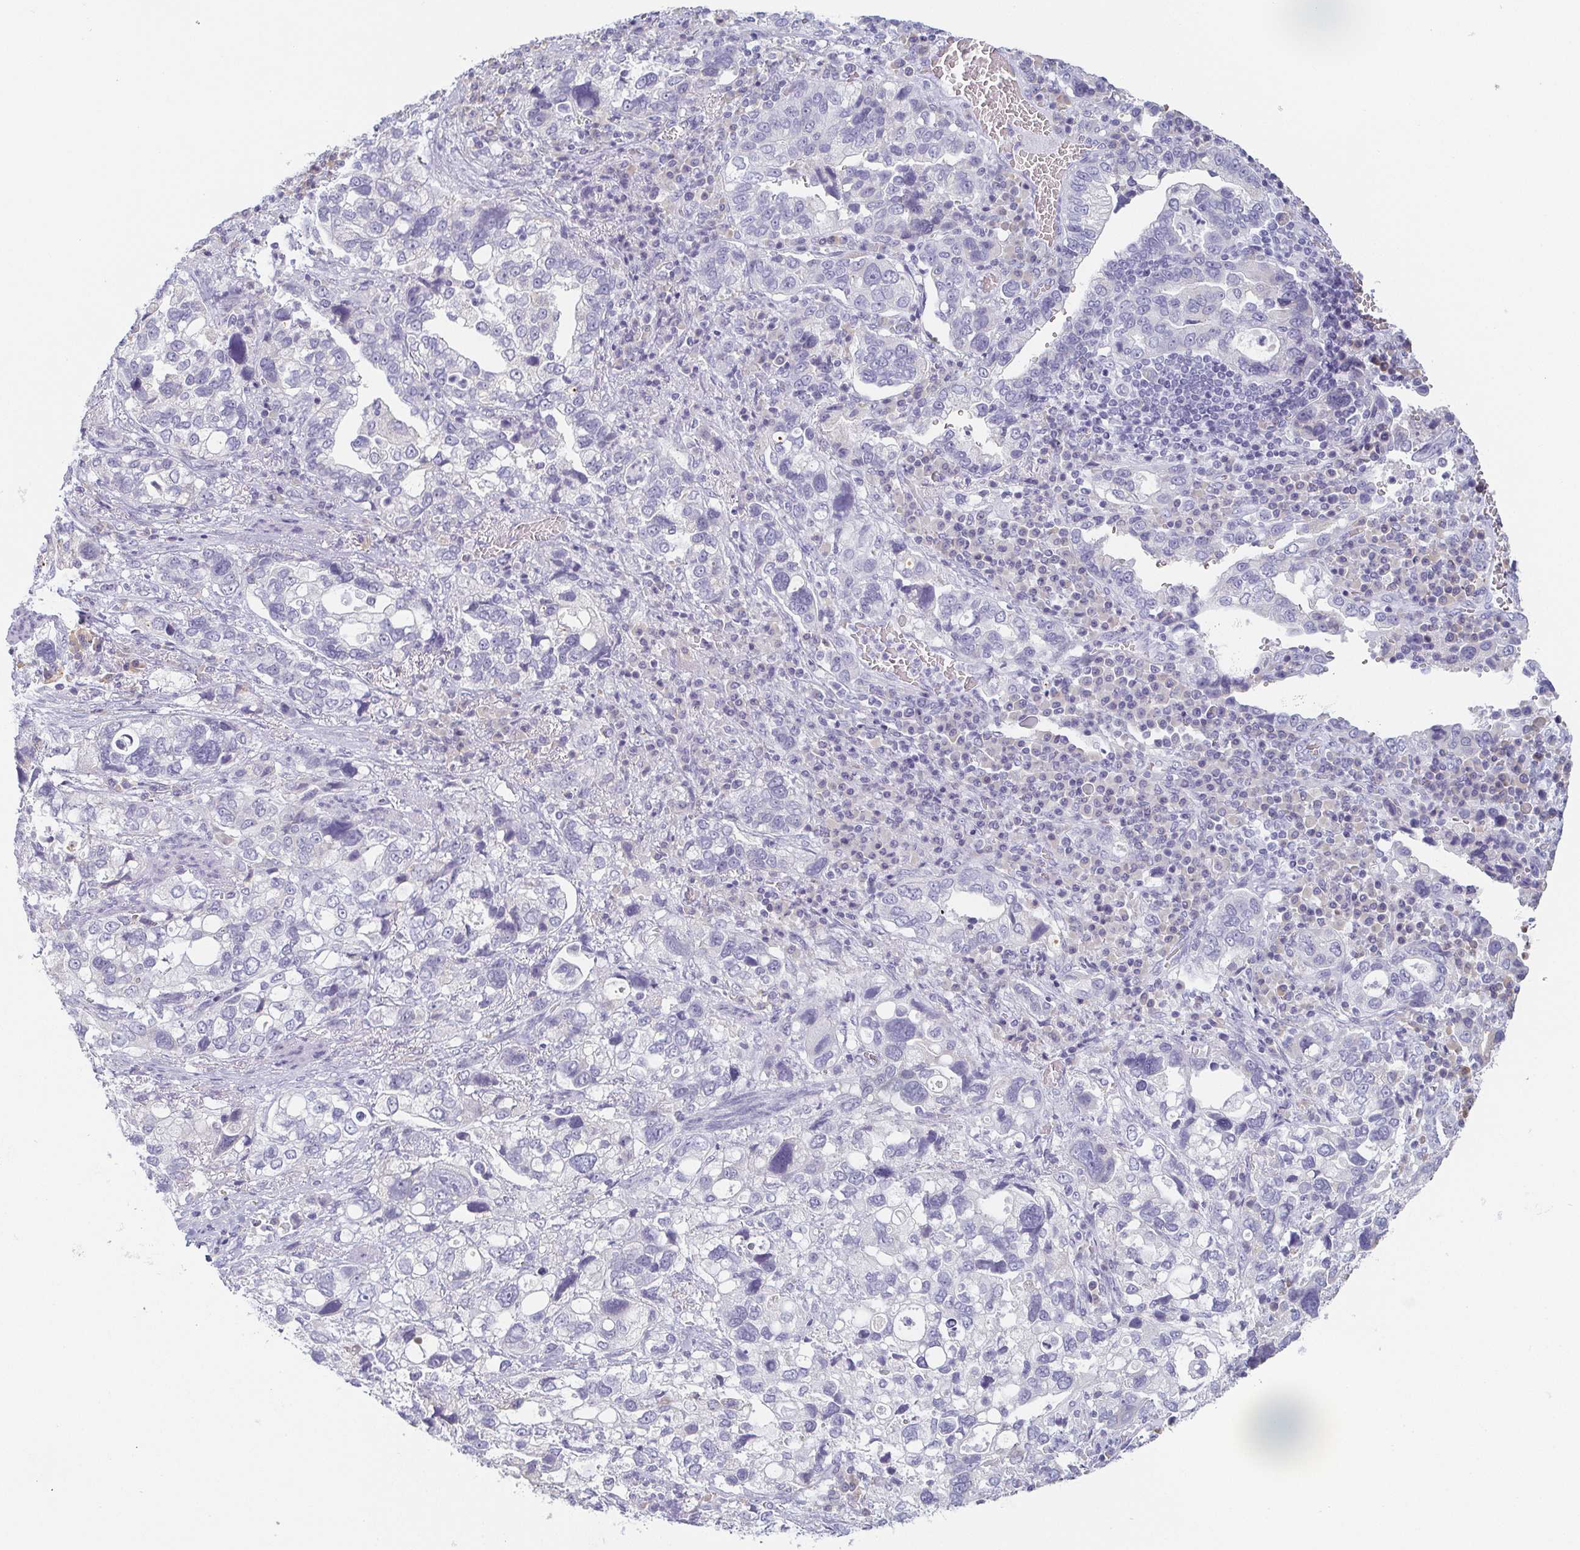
{"staining": {"intensity": "negative", "quantity": "none", "location": "none"}, "tissue": "stomach cancer", "cell_type": "Tumor cells", "image_type": "cancer", "snomed": [{"axis": "morphology", "description": "Adenocarcinoma, NOS"}, {"axis": "topography", "description": "Stomach, upper"}], "caption": "This image is of stomach adenocarcinoma stained with immunohistochemistry (IHC) to label a protein in brown with the nuclei are counter-stained blue. There is no staining in tumor cells.", "gene": "PRR27", "patient": {"sex": "female", "age": 81}}